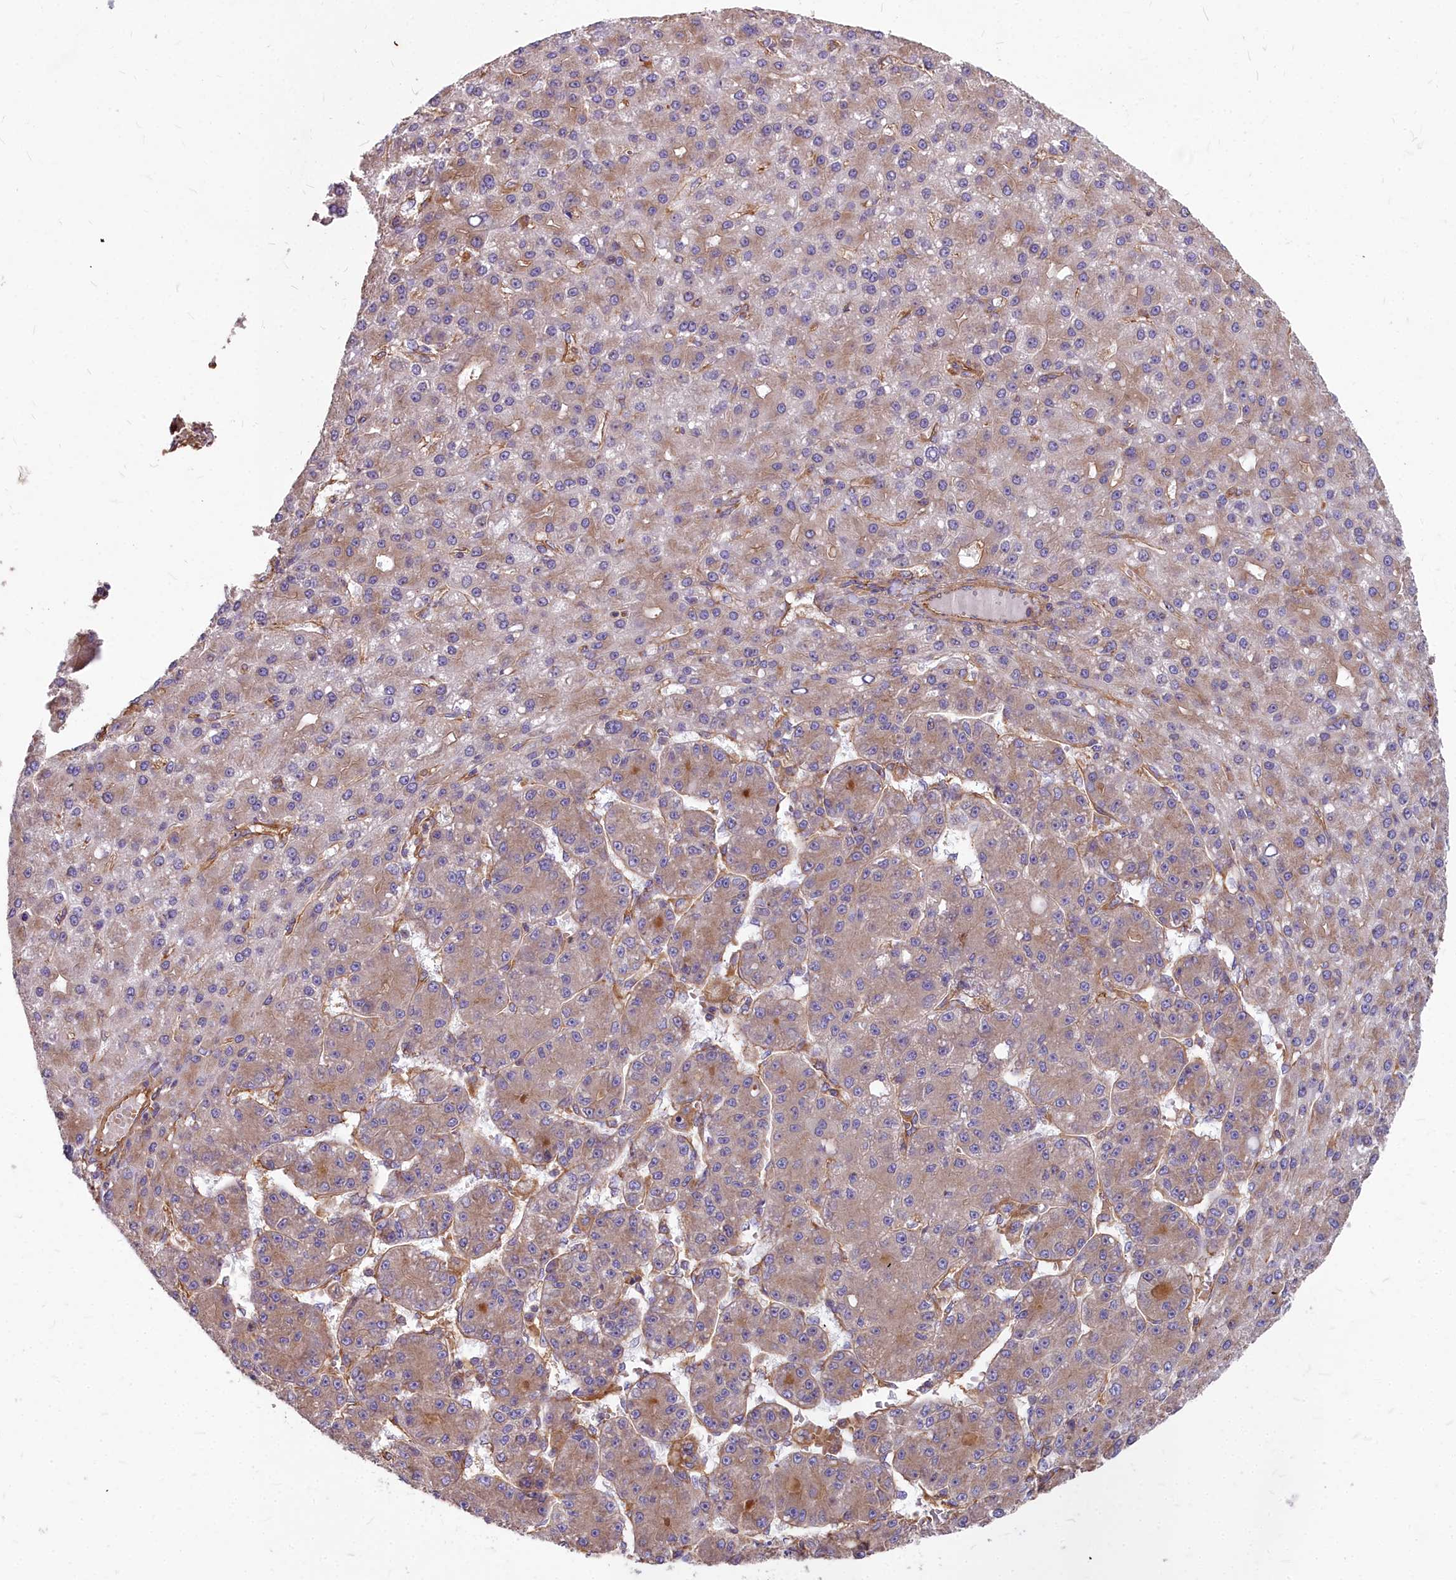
{"staining": {"intensity": "weak", "quantity": ">75%", "location": "cytoplasmic/membranous"}, "tissue": "liver cancer", "cell_type": "Tumor cells", "image_type": "cancer", "snomed": [{"axis": "morphology", "description": "Carcinoma, Hepatocellular, NOS"}, {"axis": "topography", "description": "Liver"}], "caption": "Hepatocellular carcinoma (liver) tissue exhibits weak cytoplasmic/membranous staining in approximately >75% of tumor cells, visualized by immunohistochemistry. The protein of interest is shown in brown color, while the nuclei are stained blue.", "gene": "DCTN3", "patient": {"sex": "male", "age": 67}}